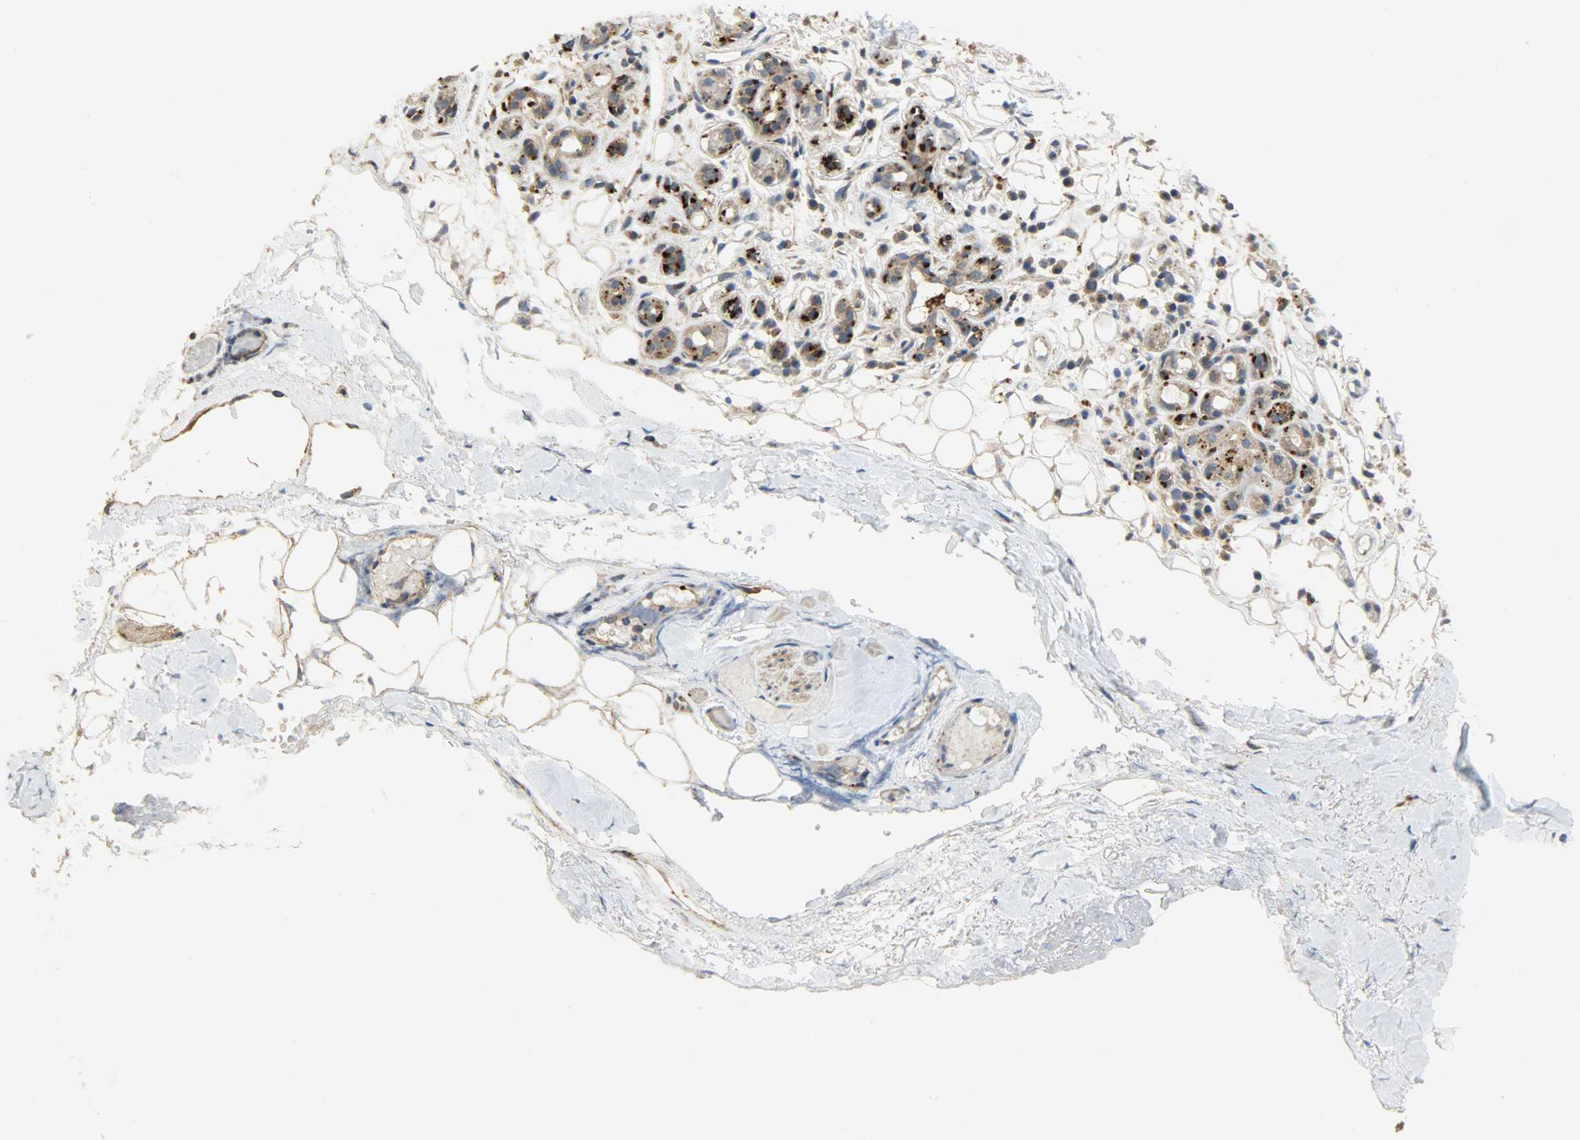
{"staining": {"intensity": "moderate", "quantity": ">75%", "location": "cytoplasmic/membranous"}, "tissue": "salivary gland", "cell_type": "Glandular cells", "image_type": "normal", "snomed": [{"axis": "morphology", "description": "Normal tissue, NOS"}, {"axis": "topography", "description": "Salivary gland"}], "caption": "Protein staining of benign salivary gland displays moderate cytoplasmic/membranous positivity in approximately >75% of glandular cells. (DAB = brown stain, brightfield microscopy at high magnification).", "gene": "GIT2", "patient": {"sex": "male", "age": 54}}